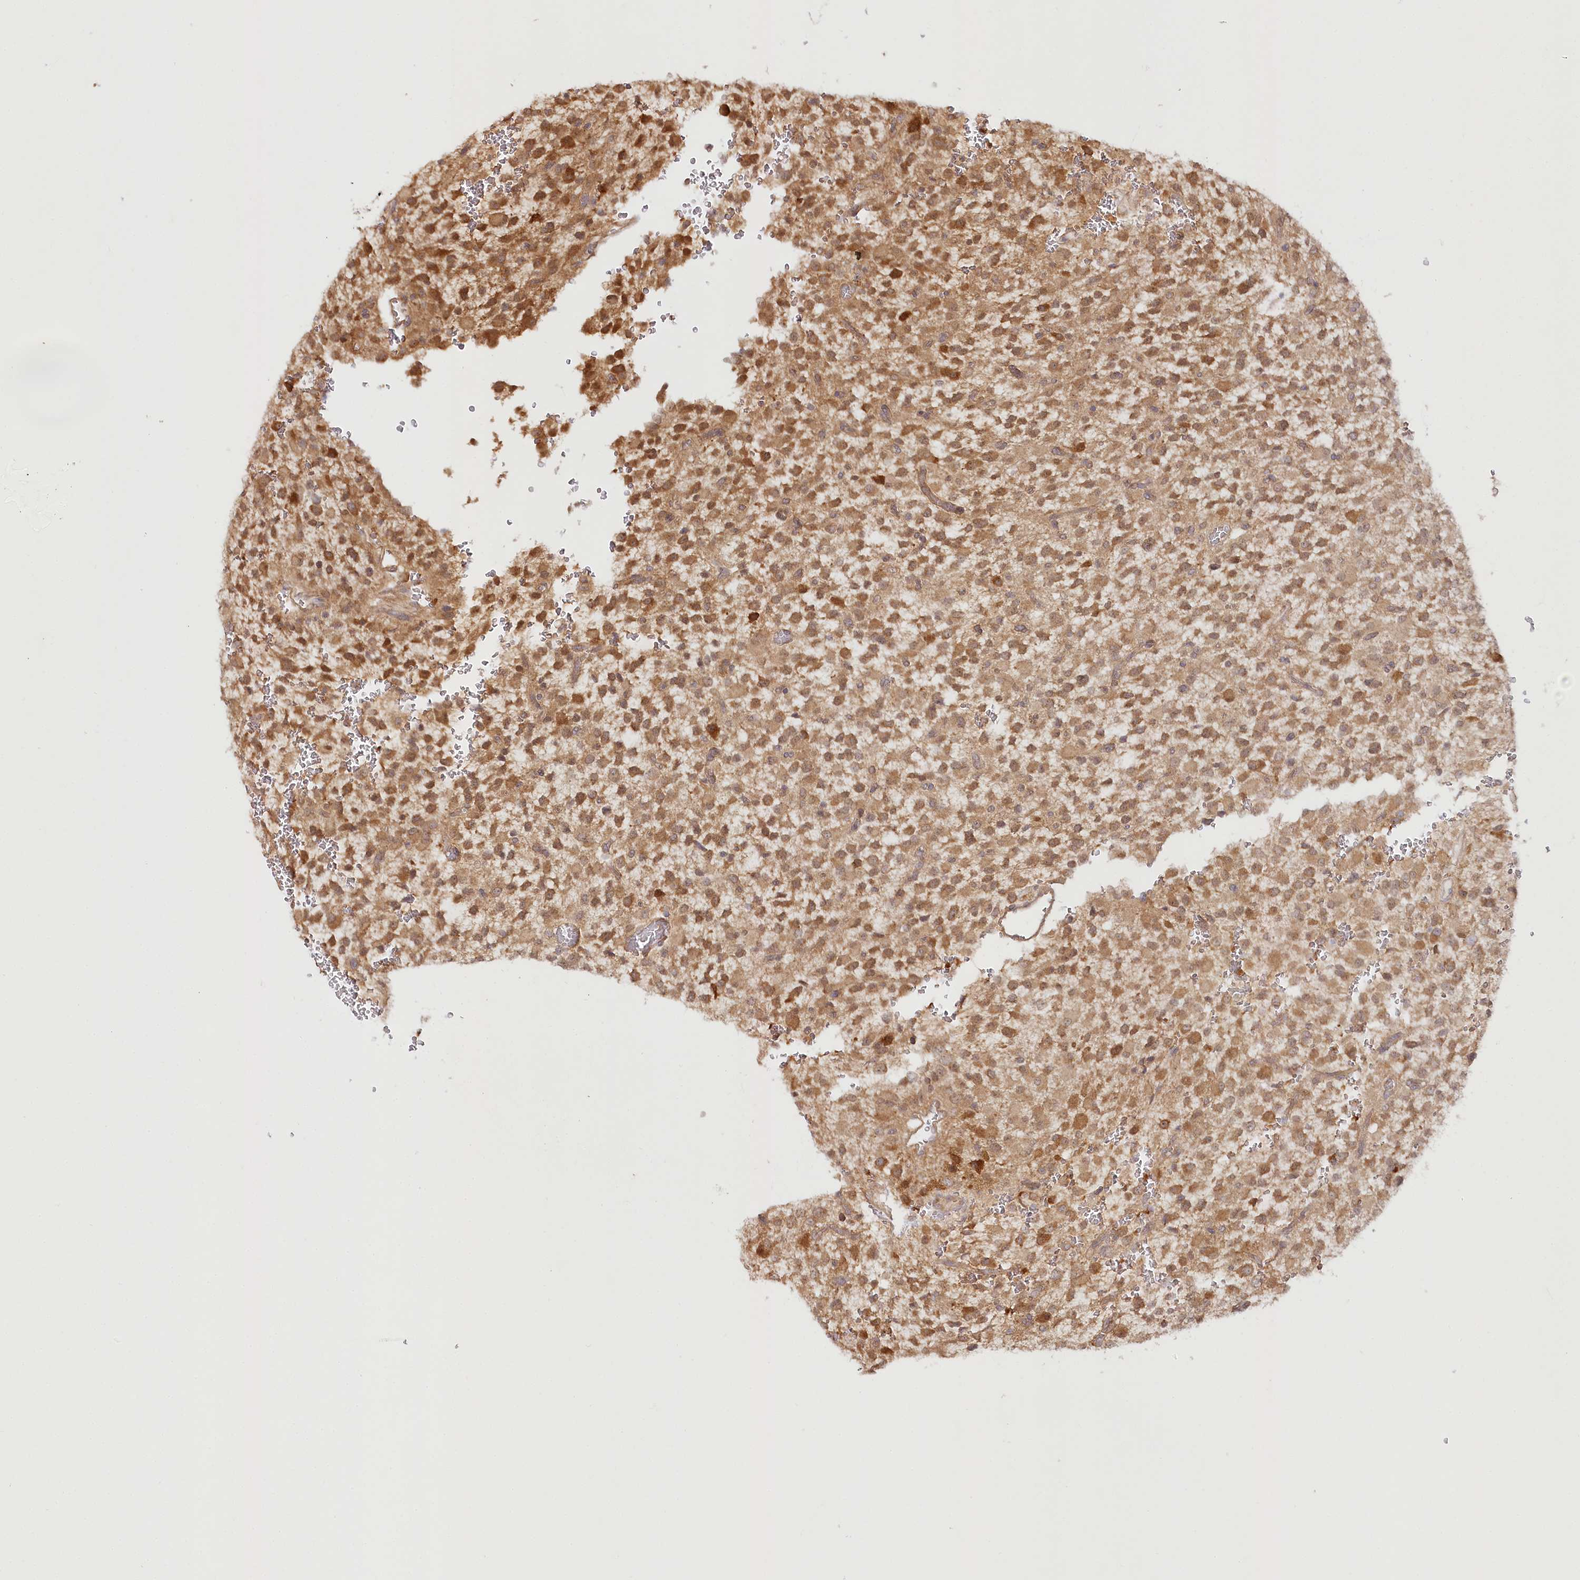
{"staining": {"intensity": "moderate", "quantity": ">75%", "location": "cytoplasmic/membranous"}, "tissue": "glioma", "cell_type": "Tumor cells", "image_type": "cancer", "snomed": [{"axis": "morphology", "description": "Glioma, malignant, High grade"}, {"axis": "topography", "description": "Brain"}], "caption": "The micrograph displays staining of high-grade glioma (malignant), revealing moderate cytoplasmic/membranous protein expression (brown color) within tumor cells.", "gene": "INPP4B", "patient": {"sex": "male", "age": 34}}